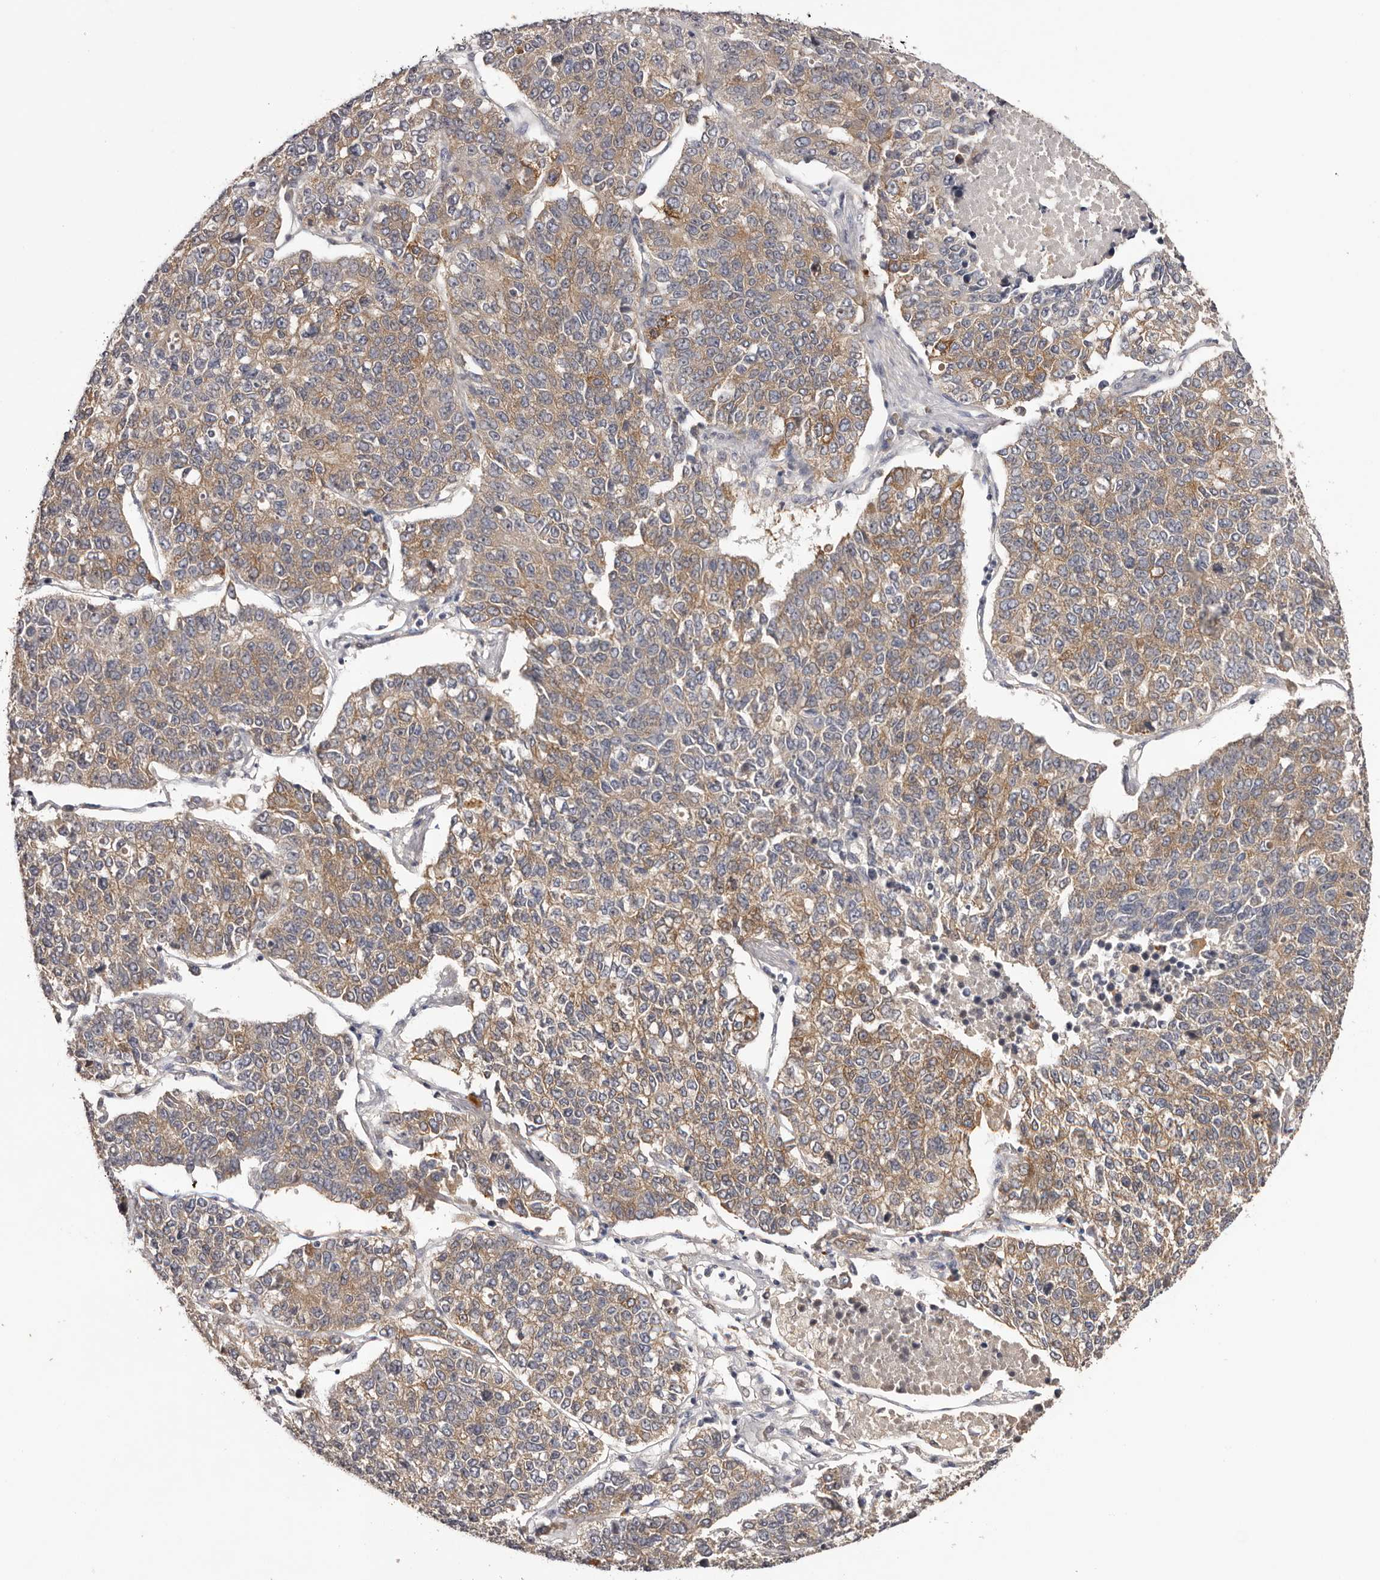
{"staining": {"intensity": "moderate", "quantity": ">75%", "location": "cytoplasmic/membranous"}, "tissue": "lung cancer", "cell_type": "Tumor cells", "image_type": "cancer", "snomed": [{"axis": "morphology", "description": "Adenocarcinoma, NOS"}, {"axis": "topography", "description": "Lung"}], "caption": "The histopathology image shows a brown stain indicating the presence of a protein in the cytoplasmic/membranous of tumor cells in lung cancer (adenocarcinoma). (Stains: DAB in brown, nuclei in blue, Microscopy: brightfield microscopy at high magnification).", "gene": "LTV1", "patient": {"sex": "male", "age": 49}}